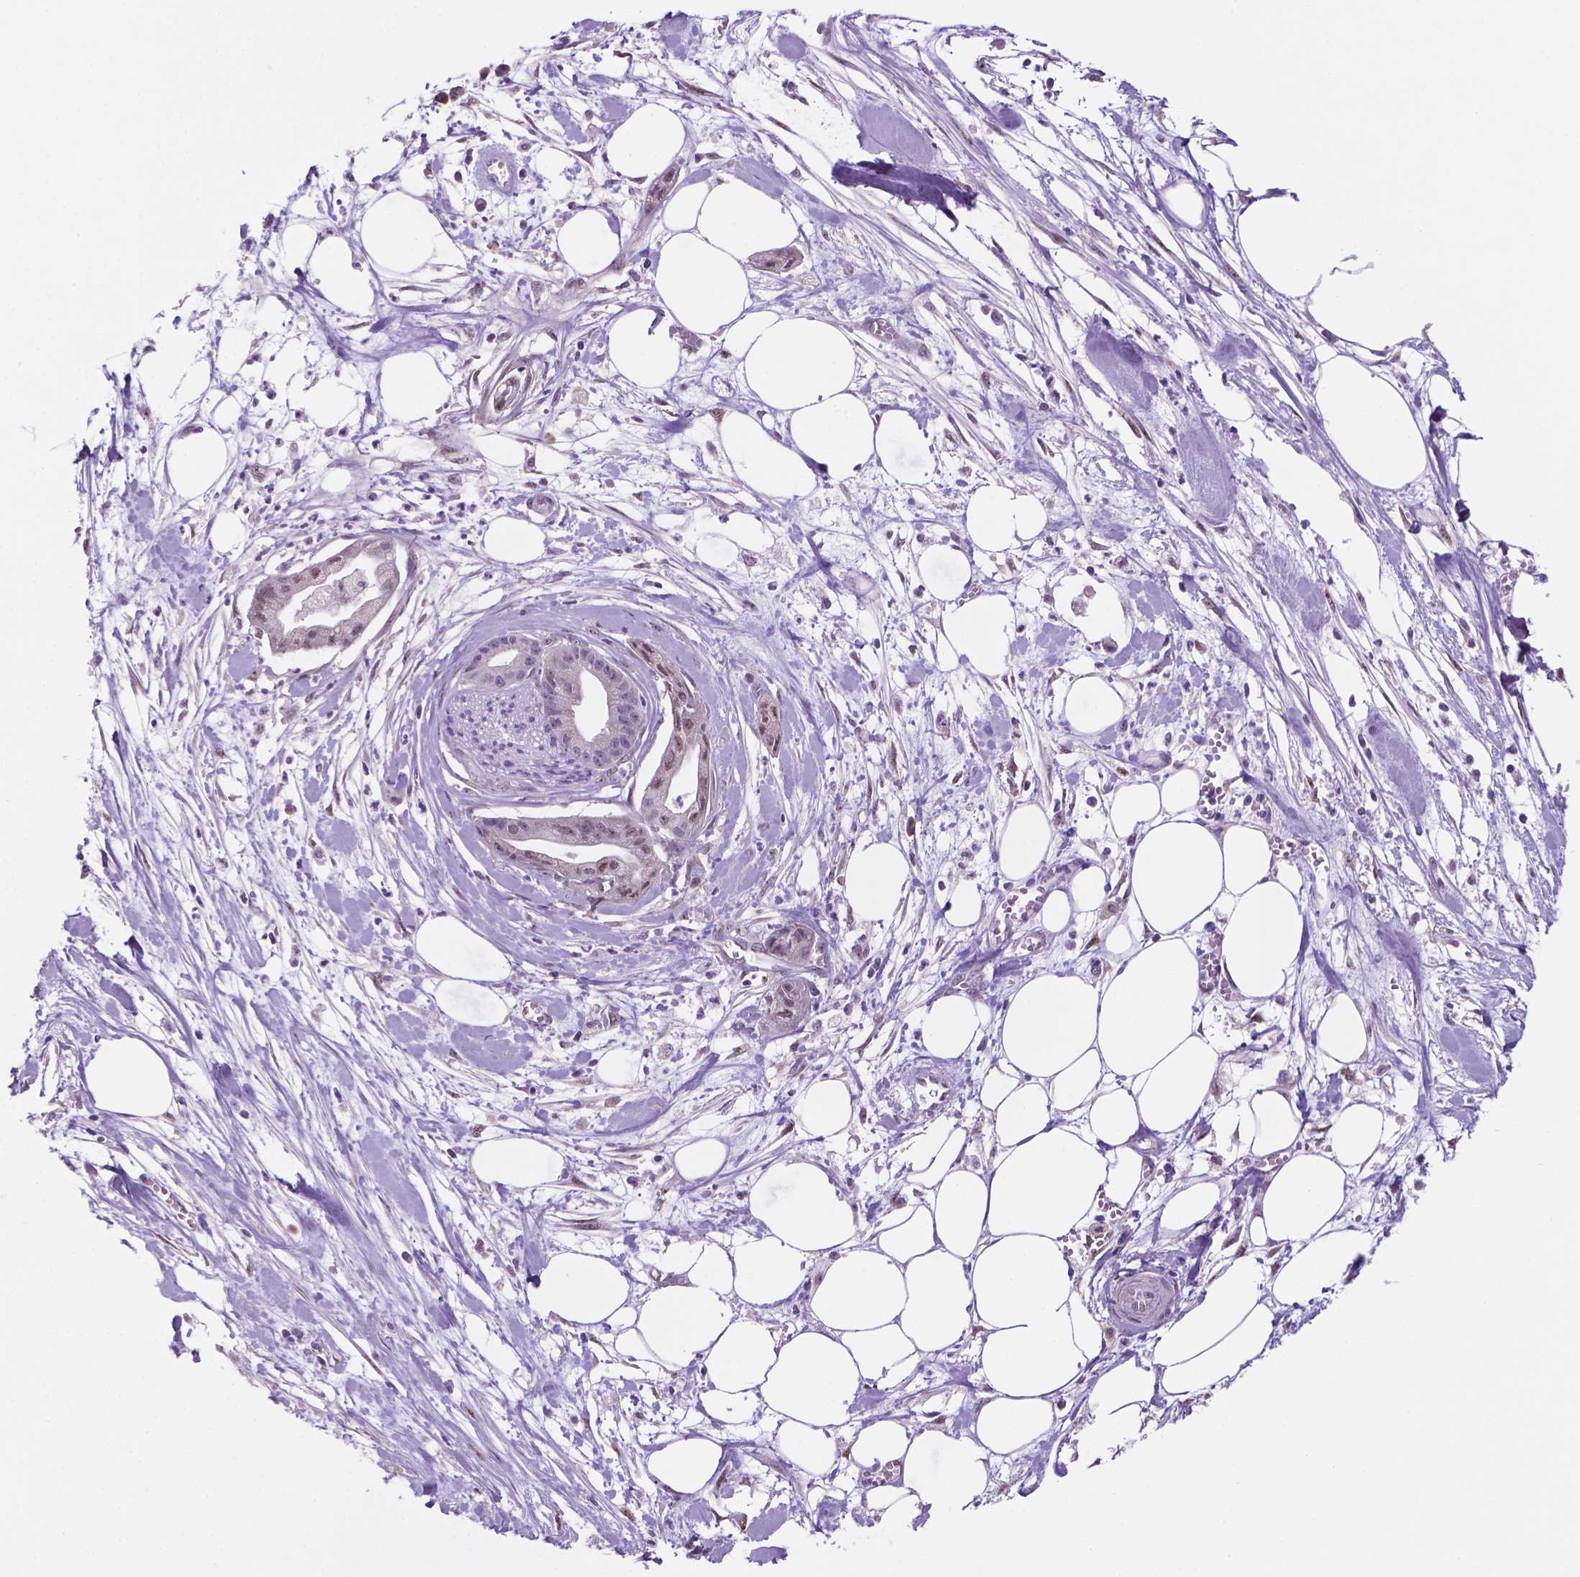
{"staining": {"intensity": "weak", "quantity": "25%-75%", "location": "nuclear"}, "tissue": "pancreatic cancer", "cell_type": "Tumor cells", "image_type": "cancer", "snomed": [{"axis": "morphology", "description": "Normal tissue, NOS"}, {"axis": "morphology", "description": "Adenocarcinoma, NOS"}, {"axis": "topography", "description": "Lymph node"}, {"axis": "topography", "description": "Pancreas"}], "caption": "An image of pancreatic adenocarcinoma stained for a protein exhibits weak nuclear brown staining in tumor cells.", "gene": "C18orf21", "patient": {"sex": "female", "age": 58}}